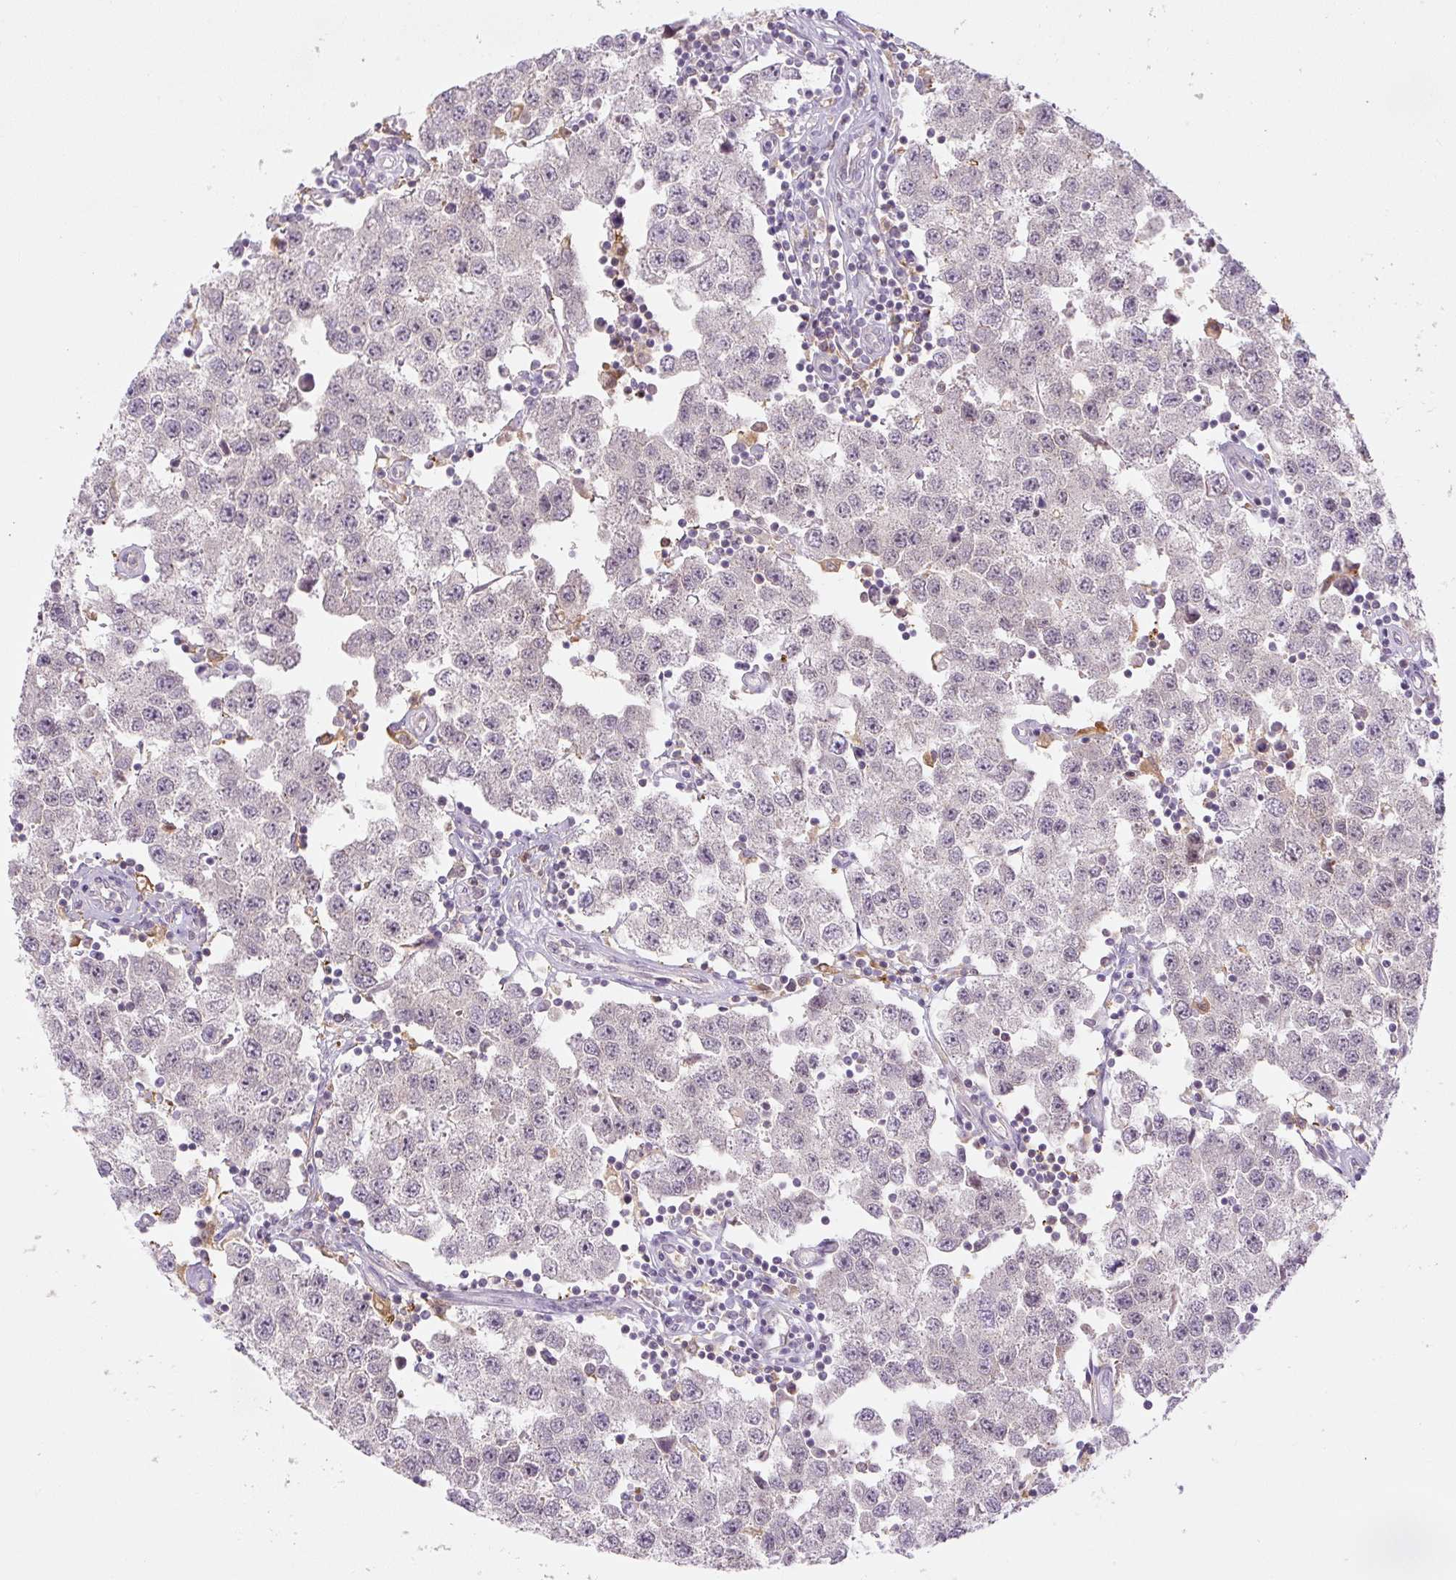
{"staining": {"intensity": "negative", "quantity": "none", "location": "none"}, "tissue": "testis cancer", "cell_type": "Tumor cells", "image_type": "cancer", "snomed": [{"axis": "morphology", "description": "Seminoma, NOS"}, {"axis": "topography", "description": "Testis"}], "caption": "DAB (3,3'-diaminobenzidine) immunohistochemical staining of human testis cancer (seminoma) displays no significant staining in tumor cells.", "gene": "SPSB2", "patient": {"sex": "male", "age": 34}}